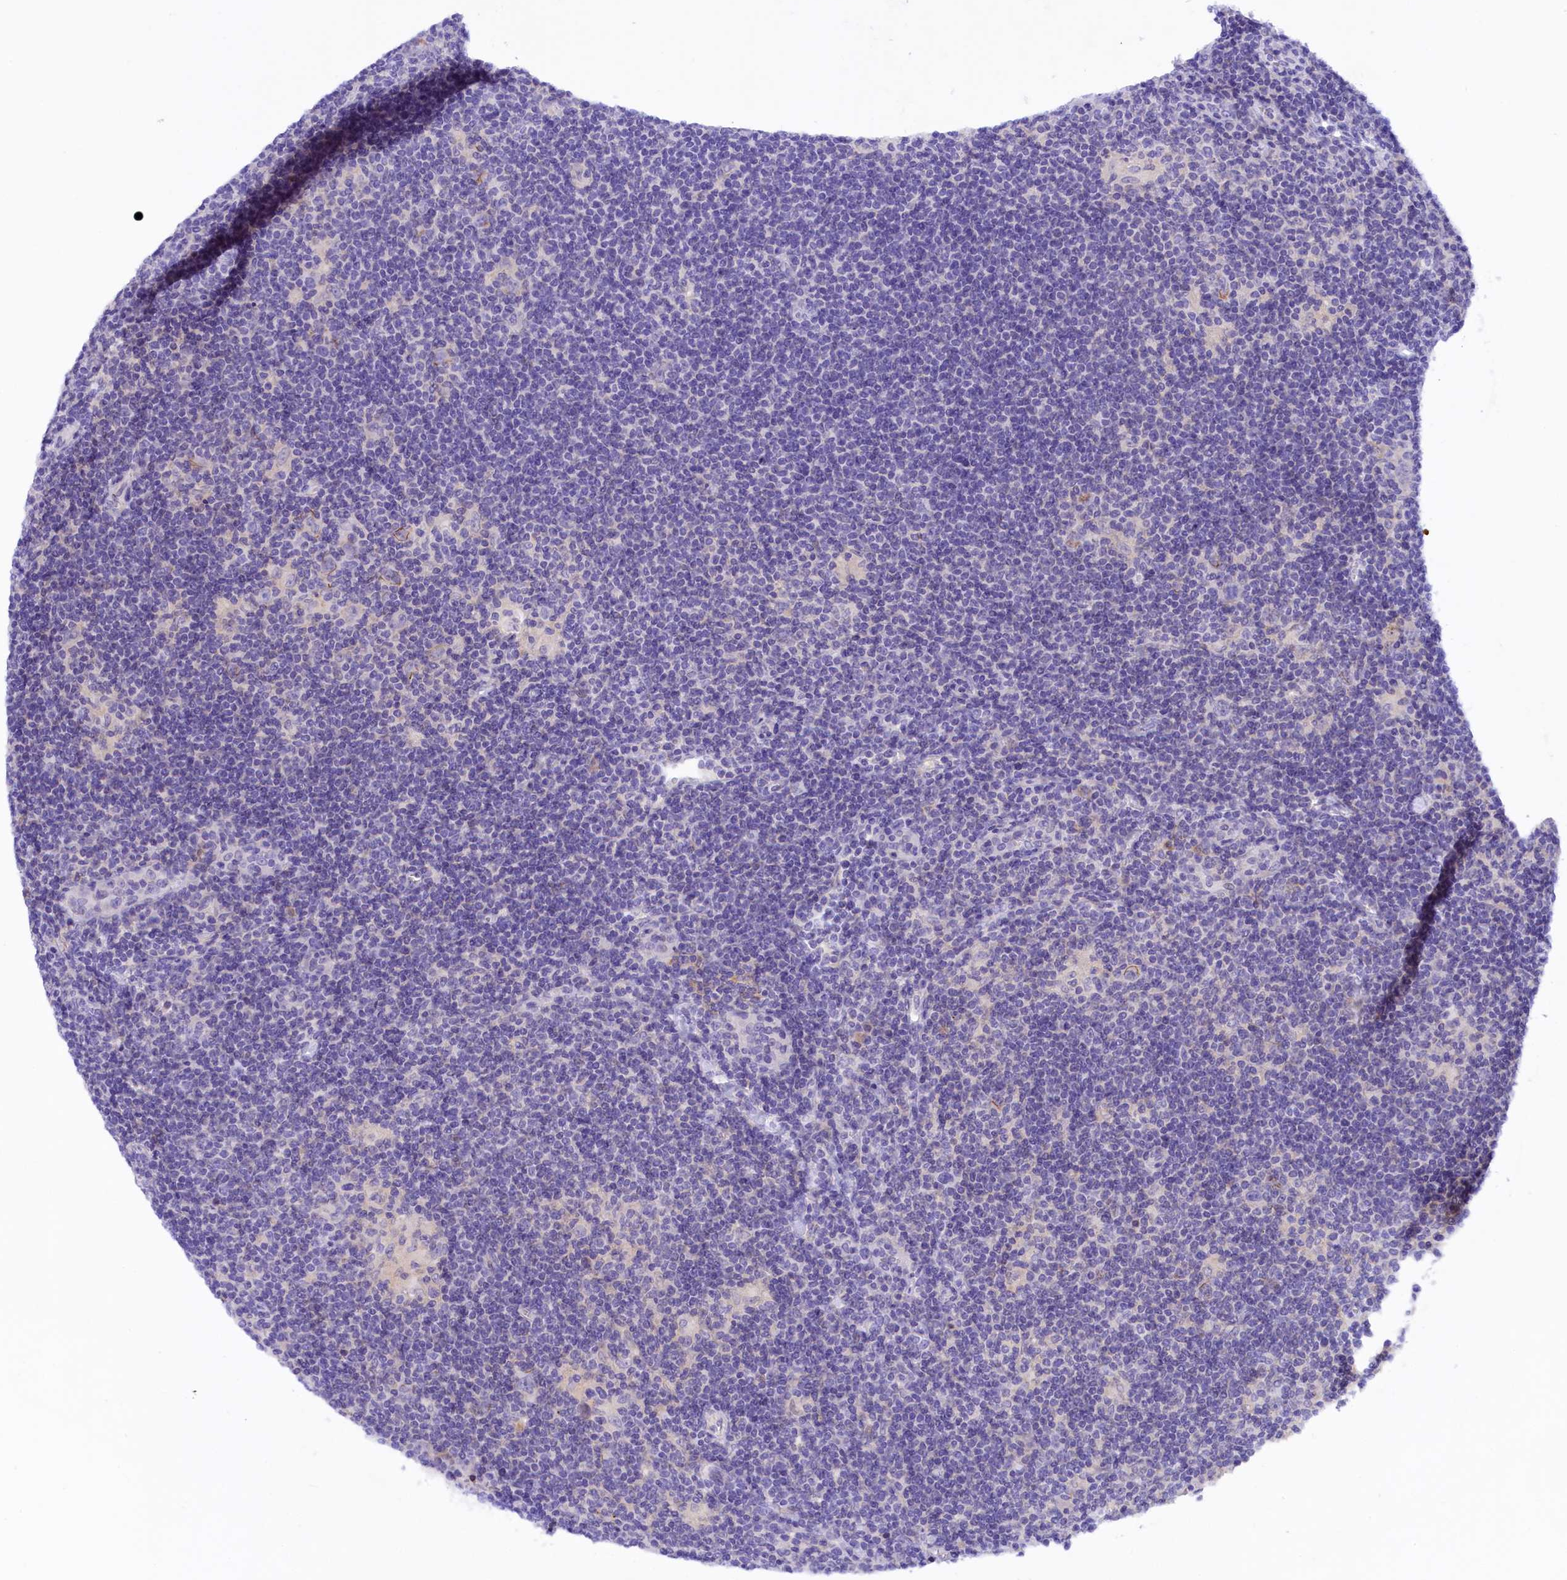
{"staining": {"intensity": "negative", "quantity": "none", "location": "none"}, "tissue": "lymphoma", "cell_type": "Tumor cells", "image_type": "cancer", "snomed": [{"axis": "morphology", "description": "Hodgkin's disease, NOS"}, {"axis": "topography", "description": "Lymph node"}], "caption": "Immunohistochemistry photomicrograph of neoplastic tissue: human lymphoma stained with DAB (3,3'-diaminobenzidine) shows no significant protein positivity in tumor cells.", "gene": "COL6A5", "patient": {"sex": "female", "age": 57}}